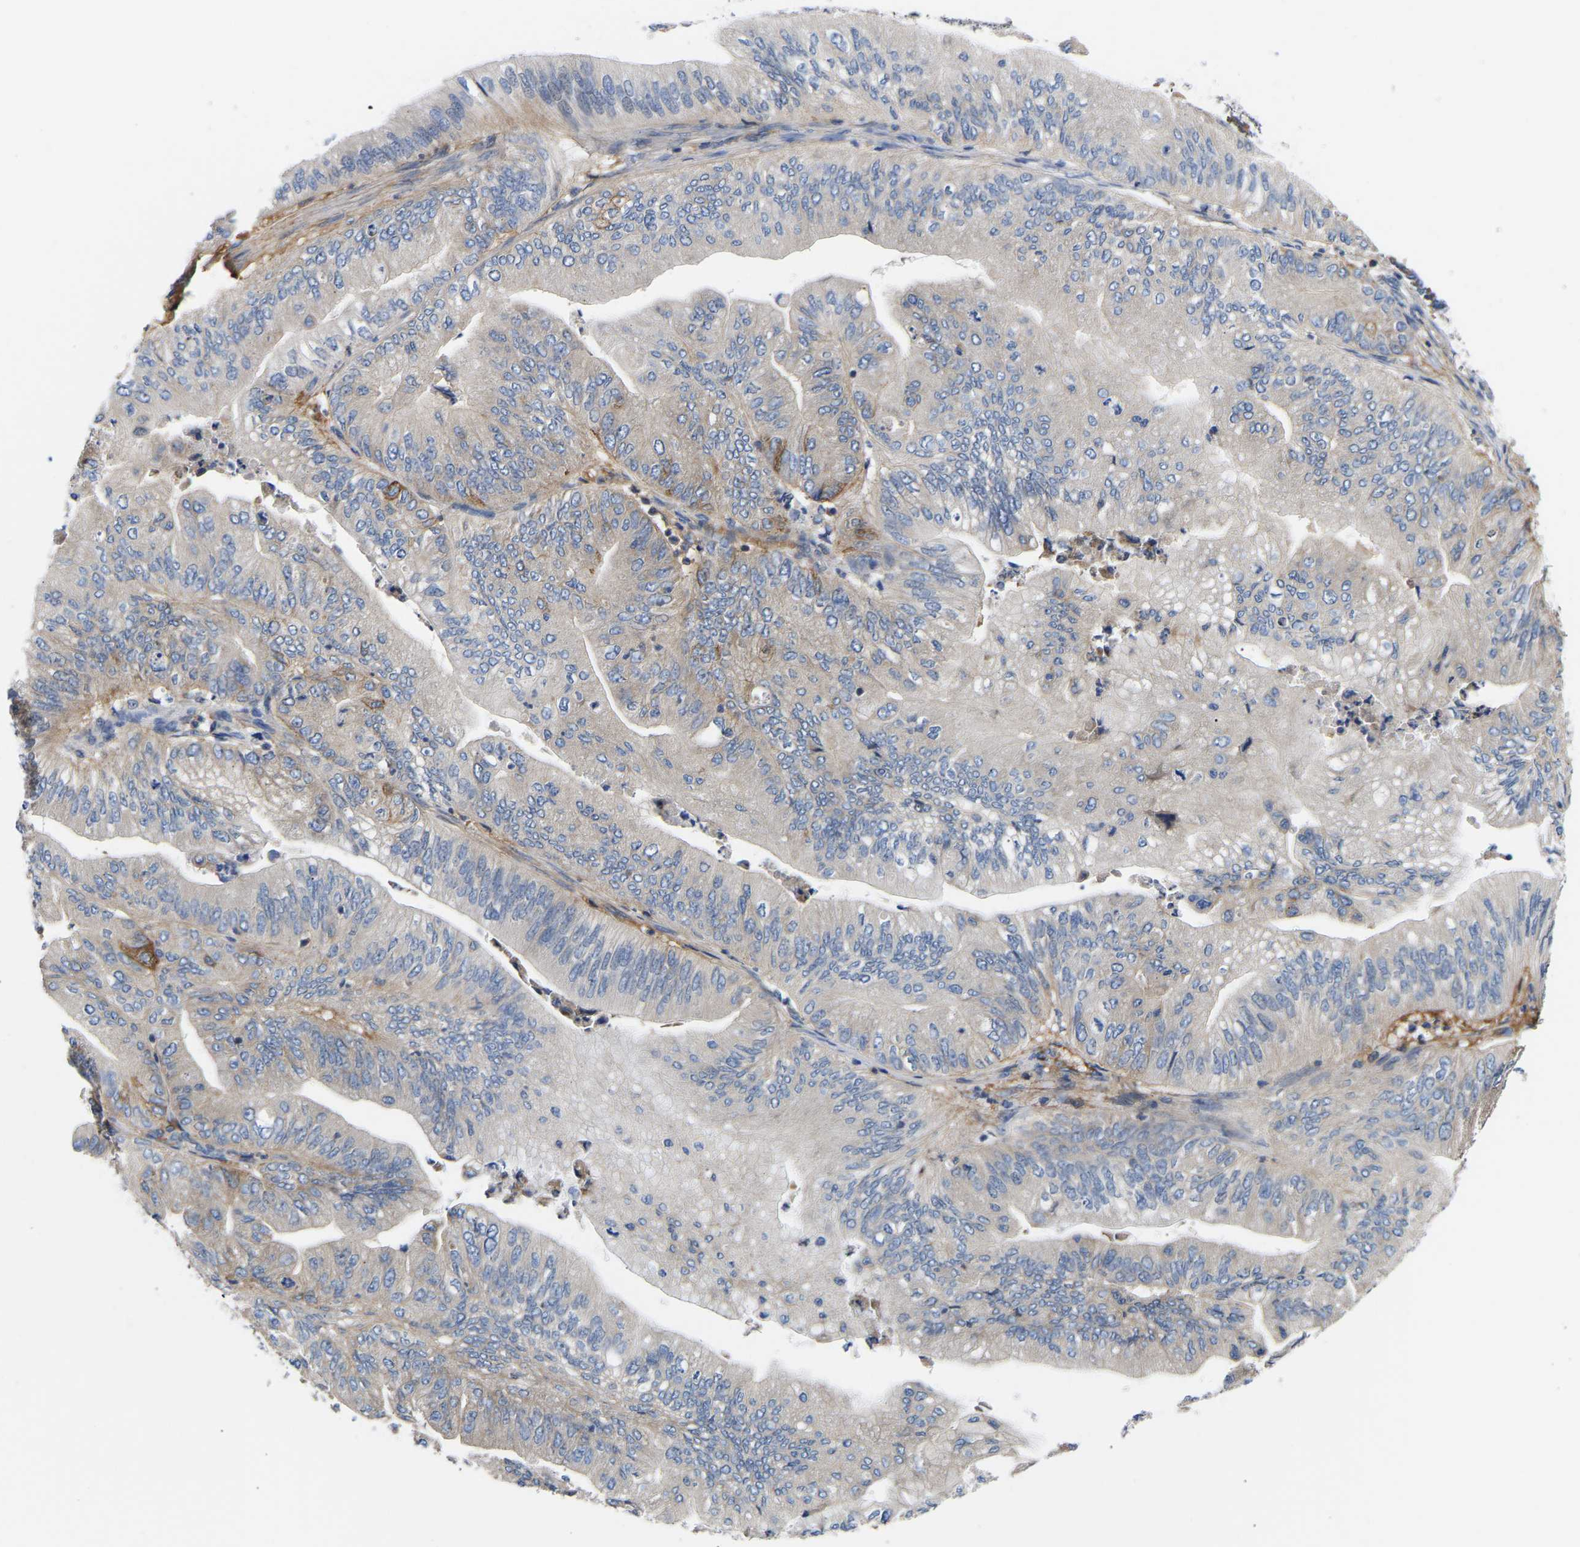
{"staining": {"intensity": "negative", "quantity": "none", "location": "none"}, "tissue": "ovarian cancer", "cell_type": "Tumor cells", "image_type": "cancer", "snomed": [{"axis": "morphology", "description": "Cystadenocarcinoma, mucinous, NOS"}, {"axis": "topography", "description": "Ovary"}], "caption": "Ovarian cancer (mucinous cystadenocarcinoma) stained for a protein using immunohistochemistry (IHC) exhibits no staining tumor cells.", "gene": "AIMP2", "patient": {"sex": "female", "age": 61}}